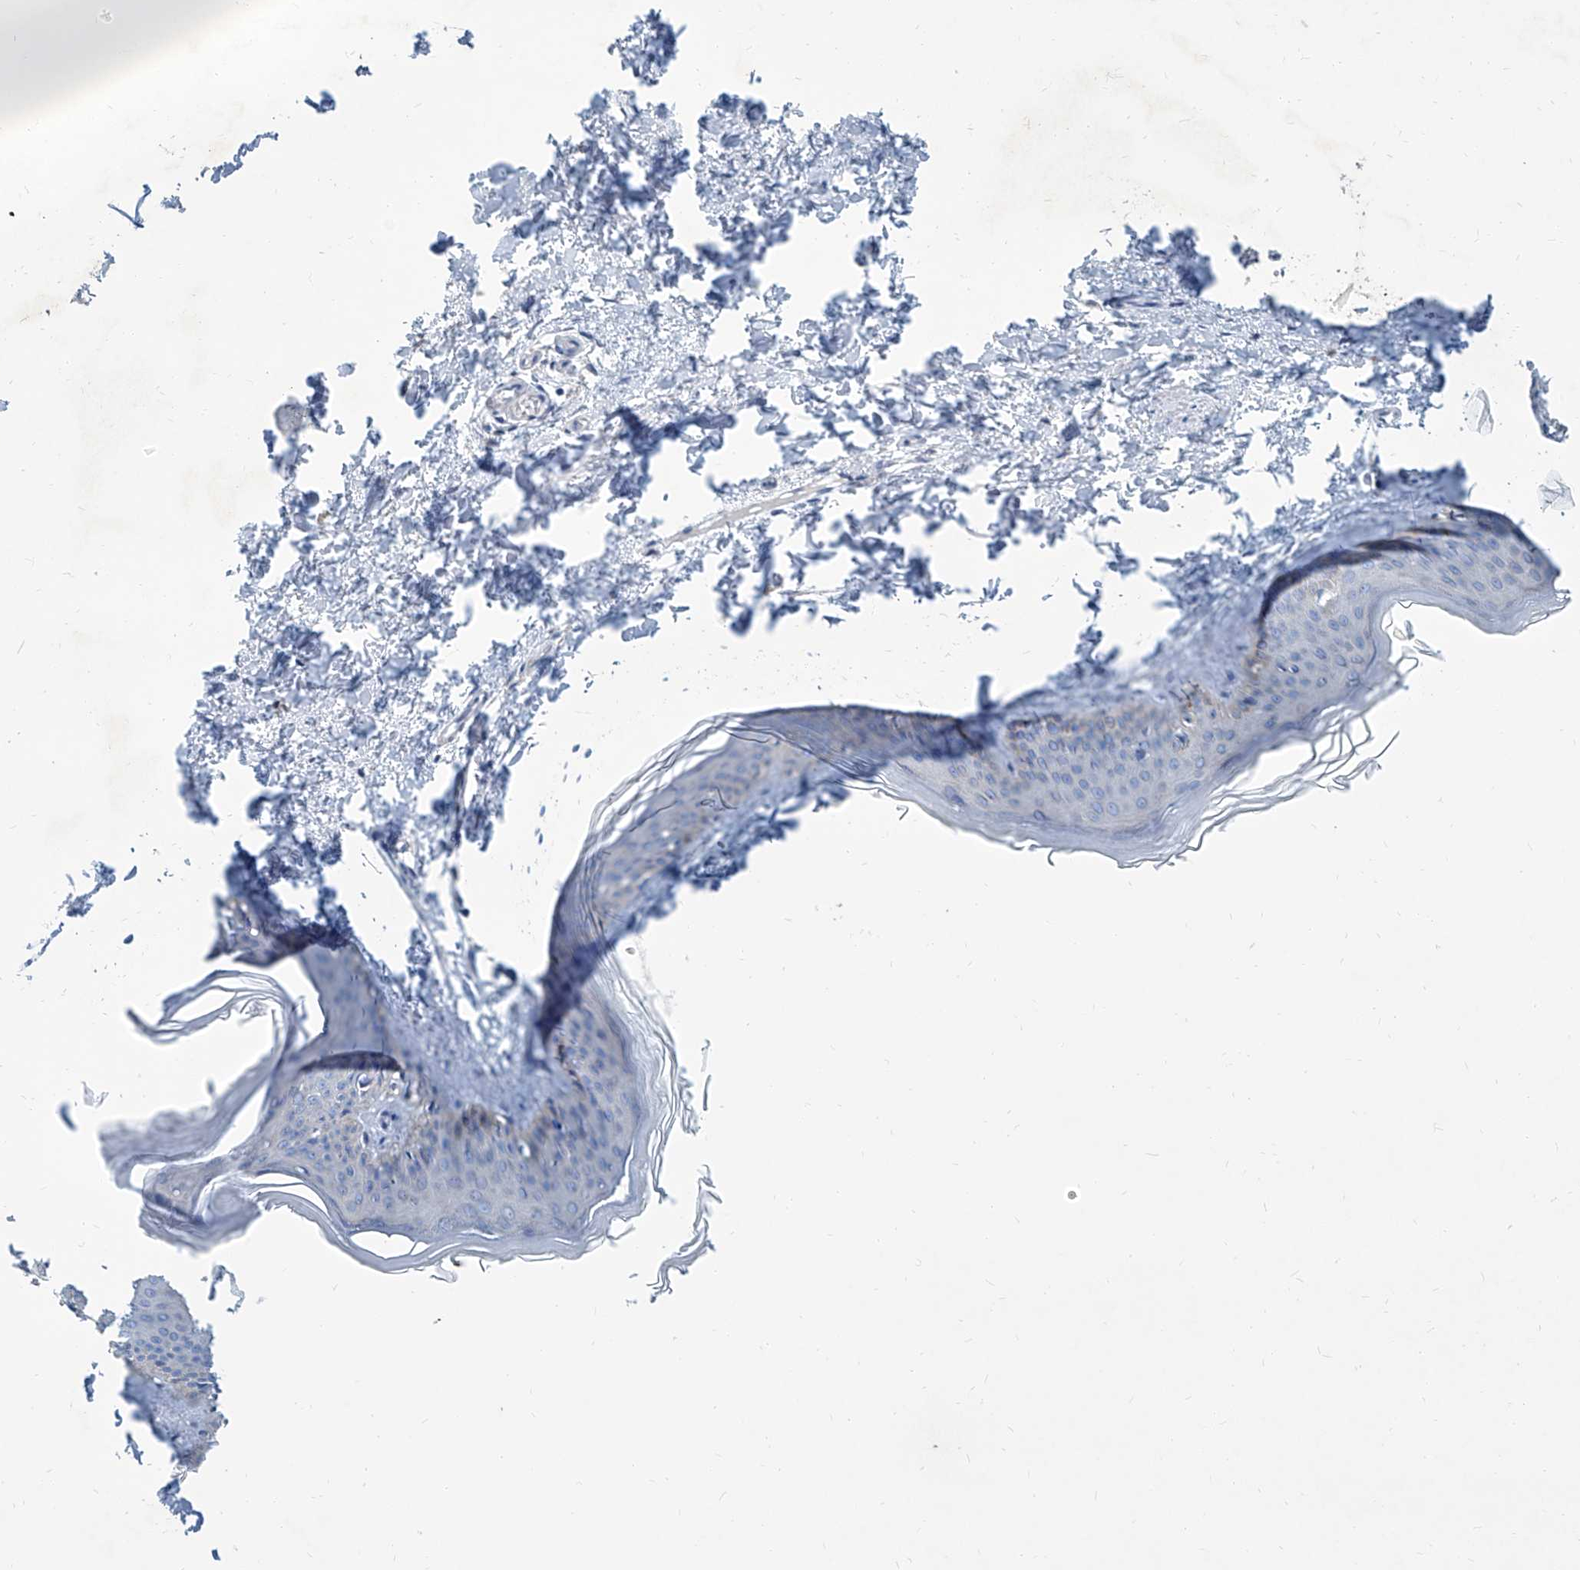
{"staining": {"intensity": "negative", "quantity": "none", "location": "none"}, "tissue": "skin", "cell_type": "Fibroblasts", "image_type": "normal", "snomed": [{"axis": "morphology", "description": "Normal tissue, NOS"}, {"axis": "topography", "description": "Skin"}], "caption": "A micrograph of human skin is negative for staining in fibroblasts. (Immunohistochemistry, brightfield microscopy, high magnification).", "gene": "ZNF519", "patient": {"sex": "female", "age": 27}}